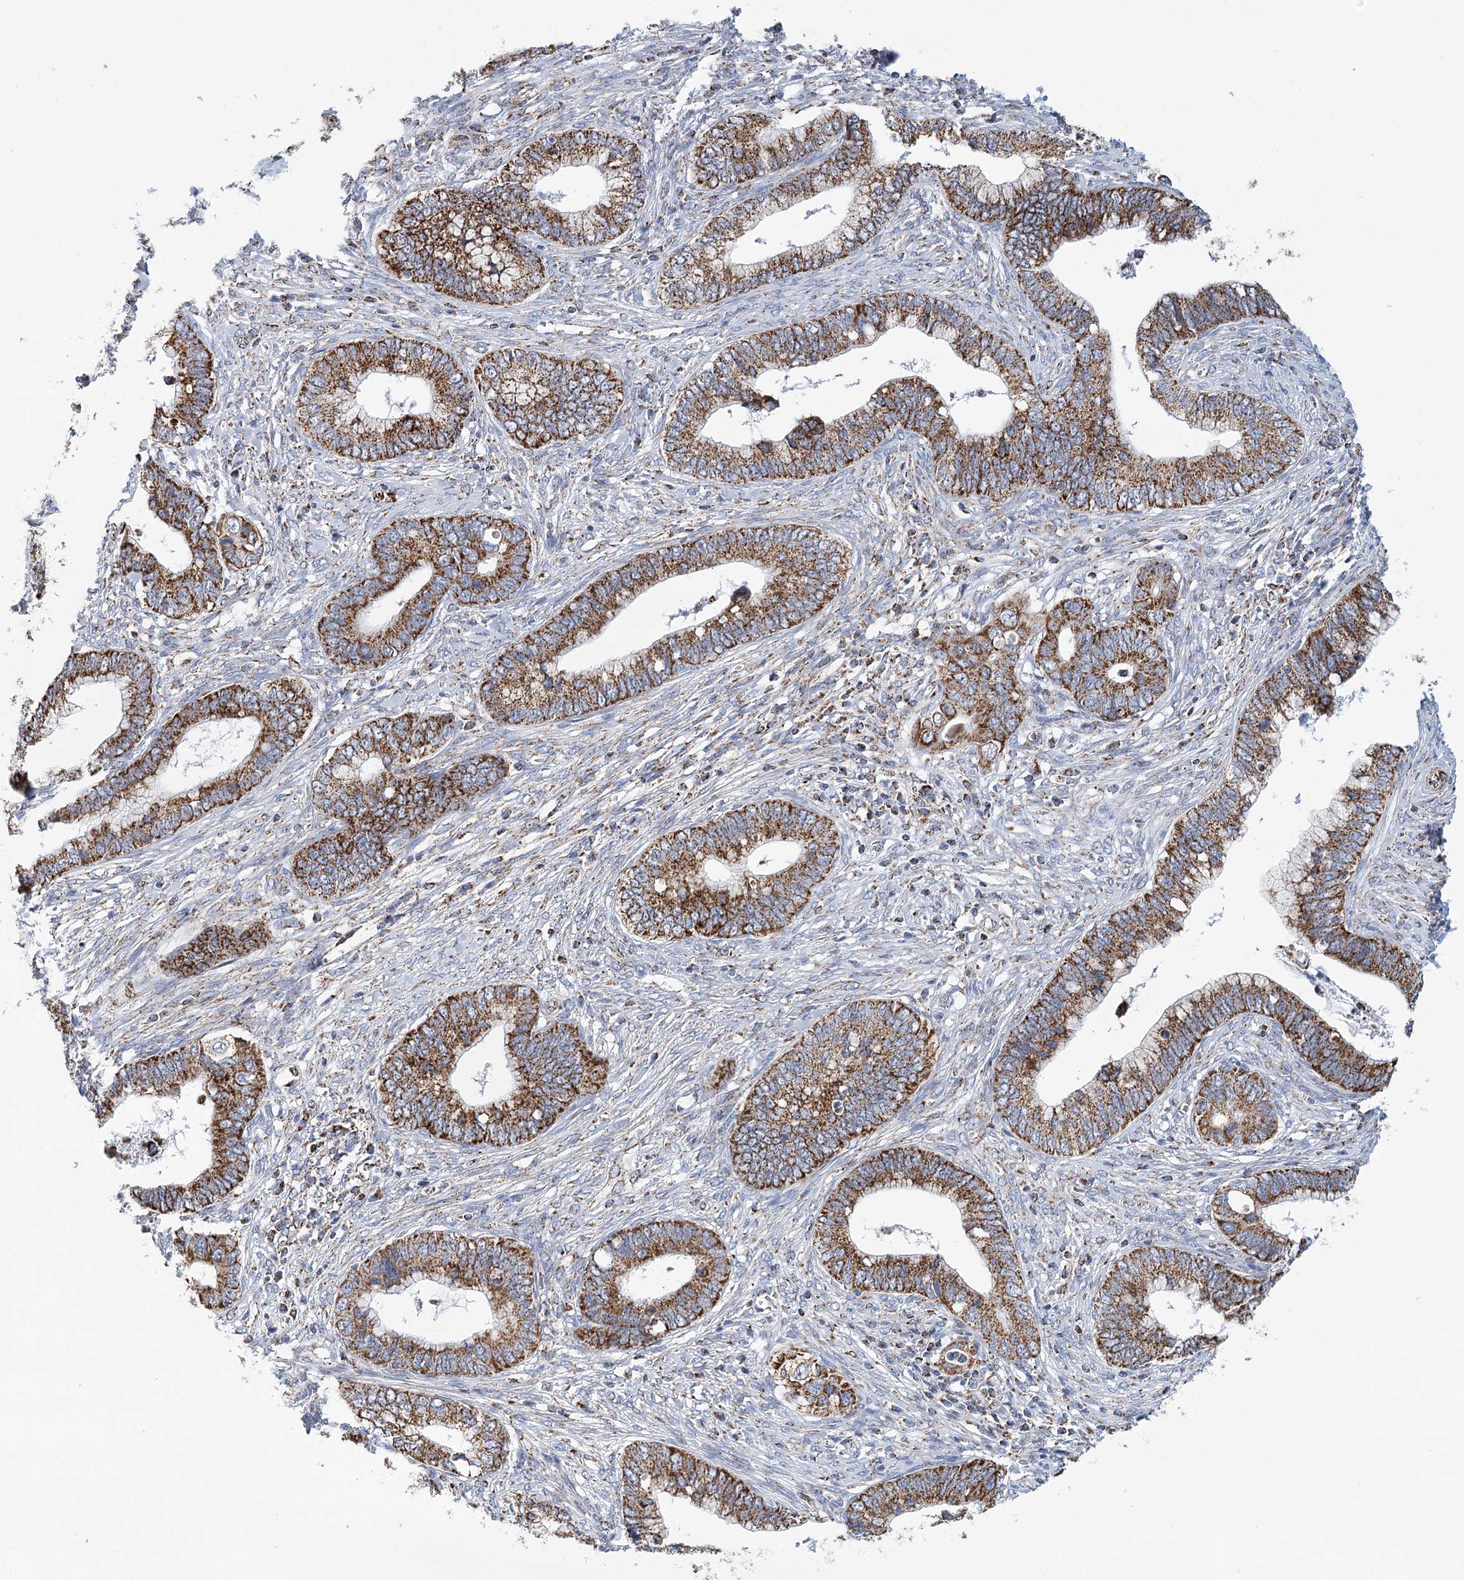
{"staining": {"intensity": "strong", "quantity": ">75%", "location": "cytoplasmic/membranous"}, "tissue": "cervical cancer", "cell_type": "Tumor cells", "image_type": "cancer", "snomed": [{"axis": "morphology", "description": "Adenocarcinoma, NOS"}, {"axis": "topography", "description": "Cervix"}], "caption": "Tumor cells display high levels of strong cytoplasmic/membranous staining in about >75% of cells in adenocarcinoma (cervical).", "gene": "LSS", "patient": {"sex": "female", "age": 44}}